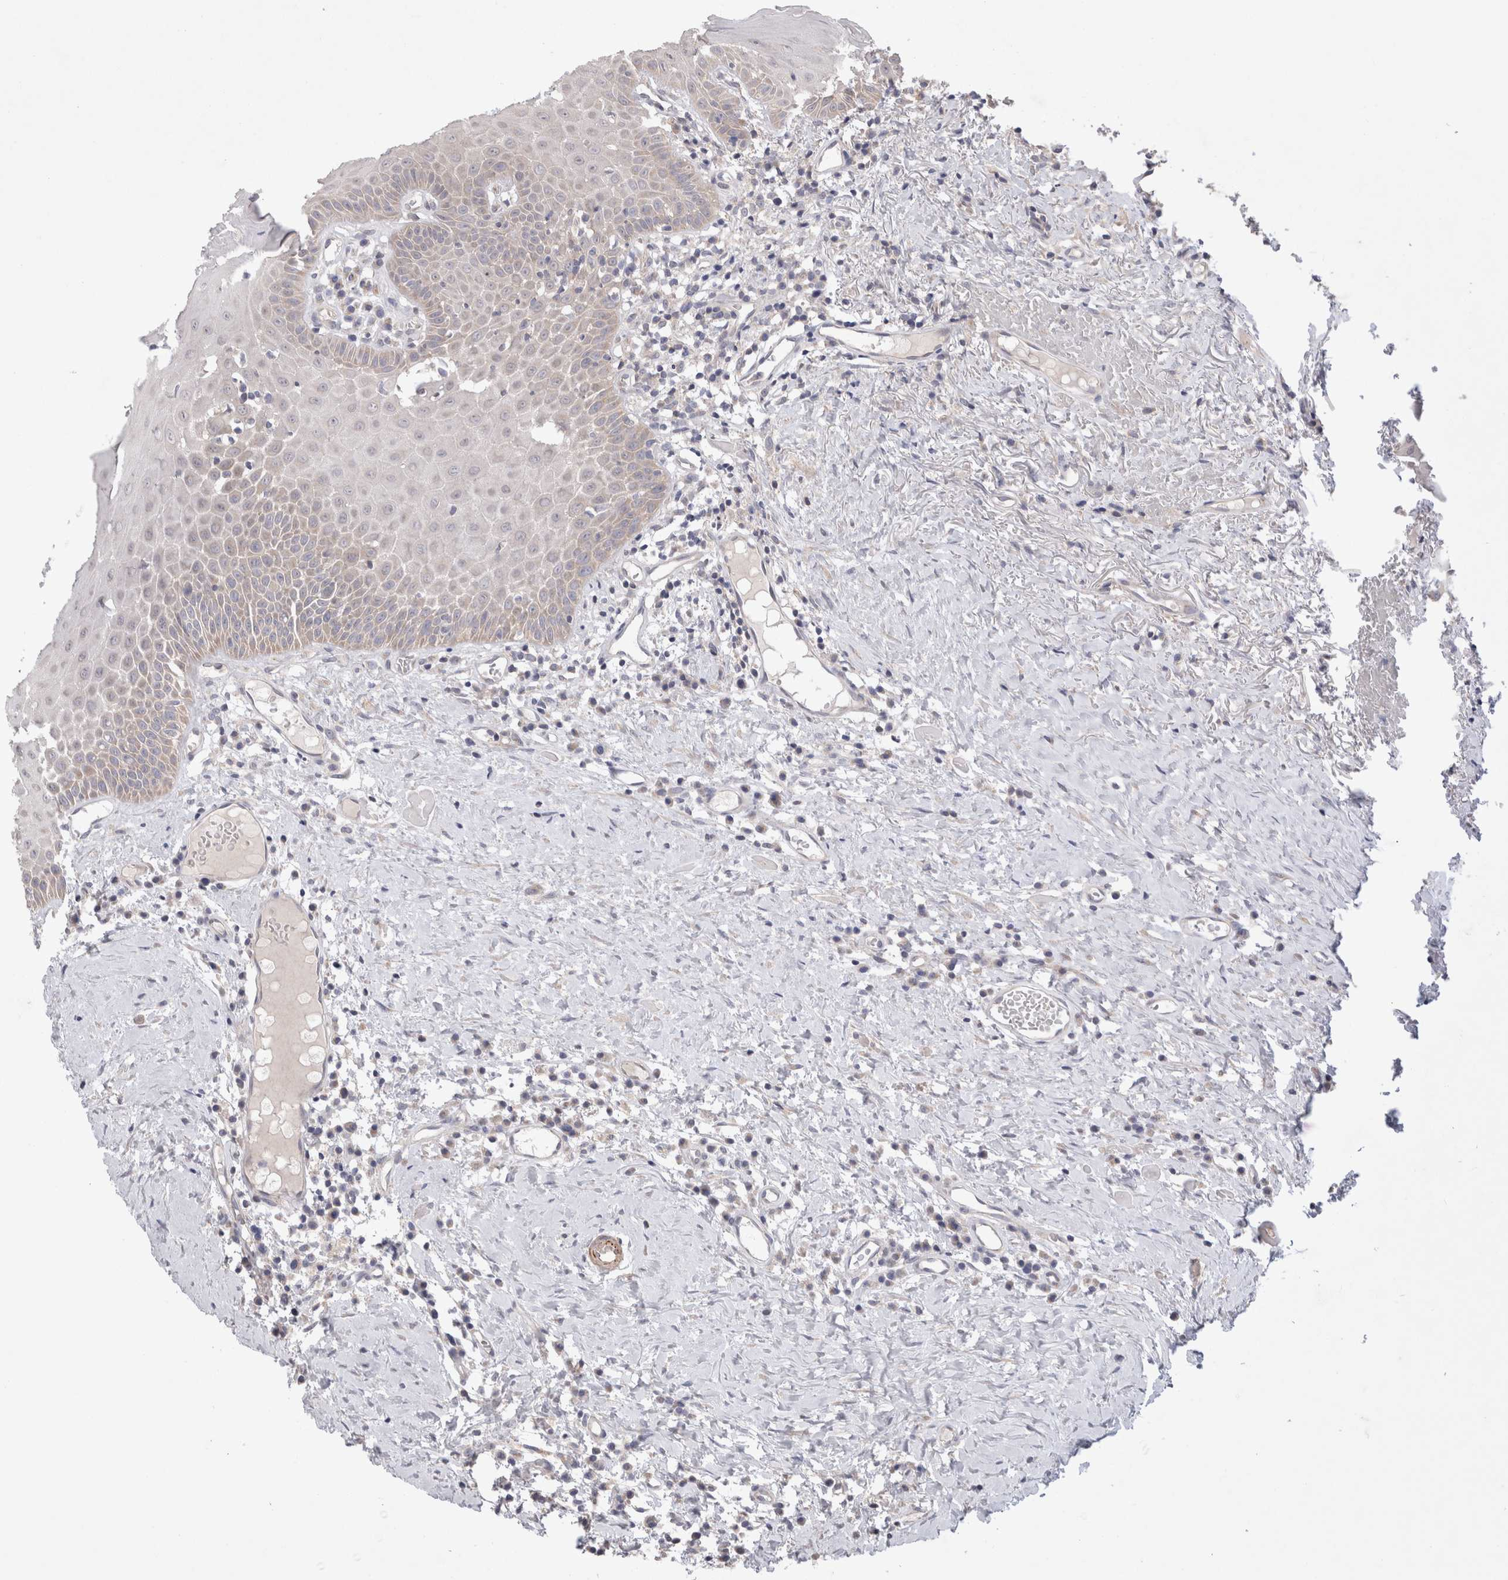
{"staining": {"intensity": "negative", "quantity": "none", "location": "none"}, "tissue": "oral mucosa", "cell_type": "Squamous epithelial cells", "image_type": "normal", "snomed": [{"axis": "morphology", "description": "Normal tissue, NOS"}, {"axis": "topography", "description": "Skeletal muscle"}, {"axis": "topography", "description": "Oral tissue"}, {"axis": "topography", "description": "Peripheral nerve tissue"}], "caption": "Protein analysis of benign oral mucosa demonstrates no significant positivity in squamous epithelial cells.", "gene": "IFT74", "patient": {"sex": "female", "age": 84}}